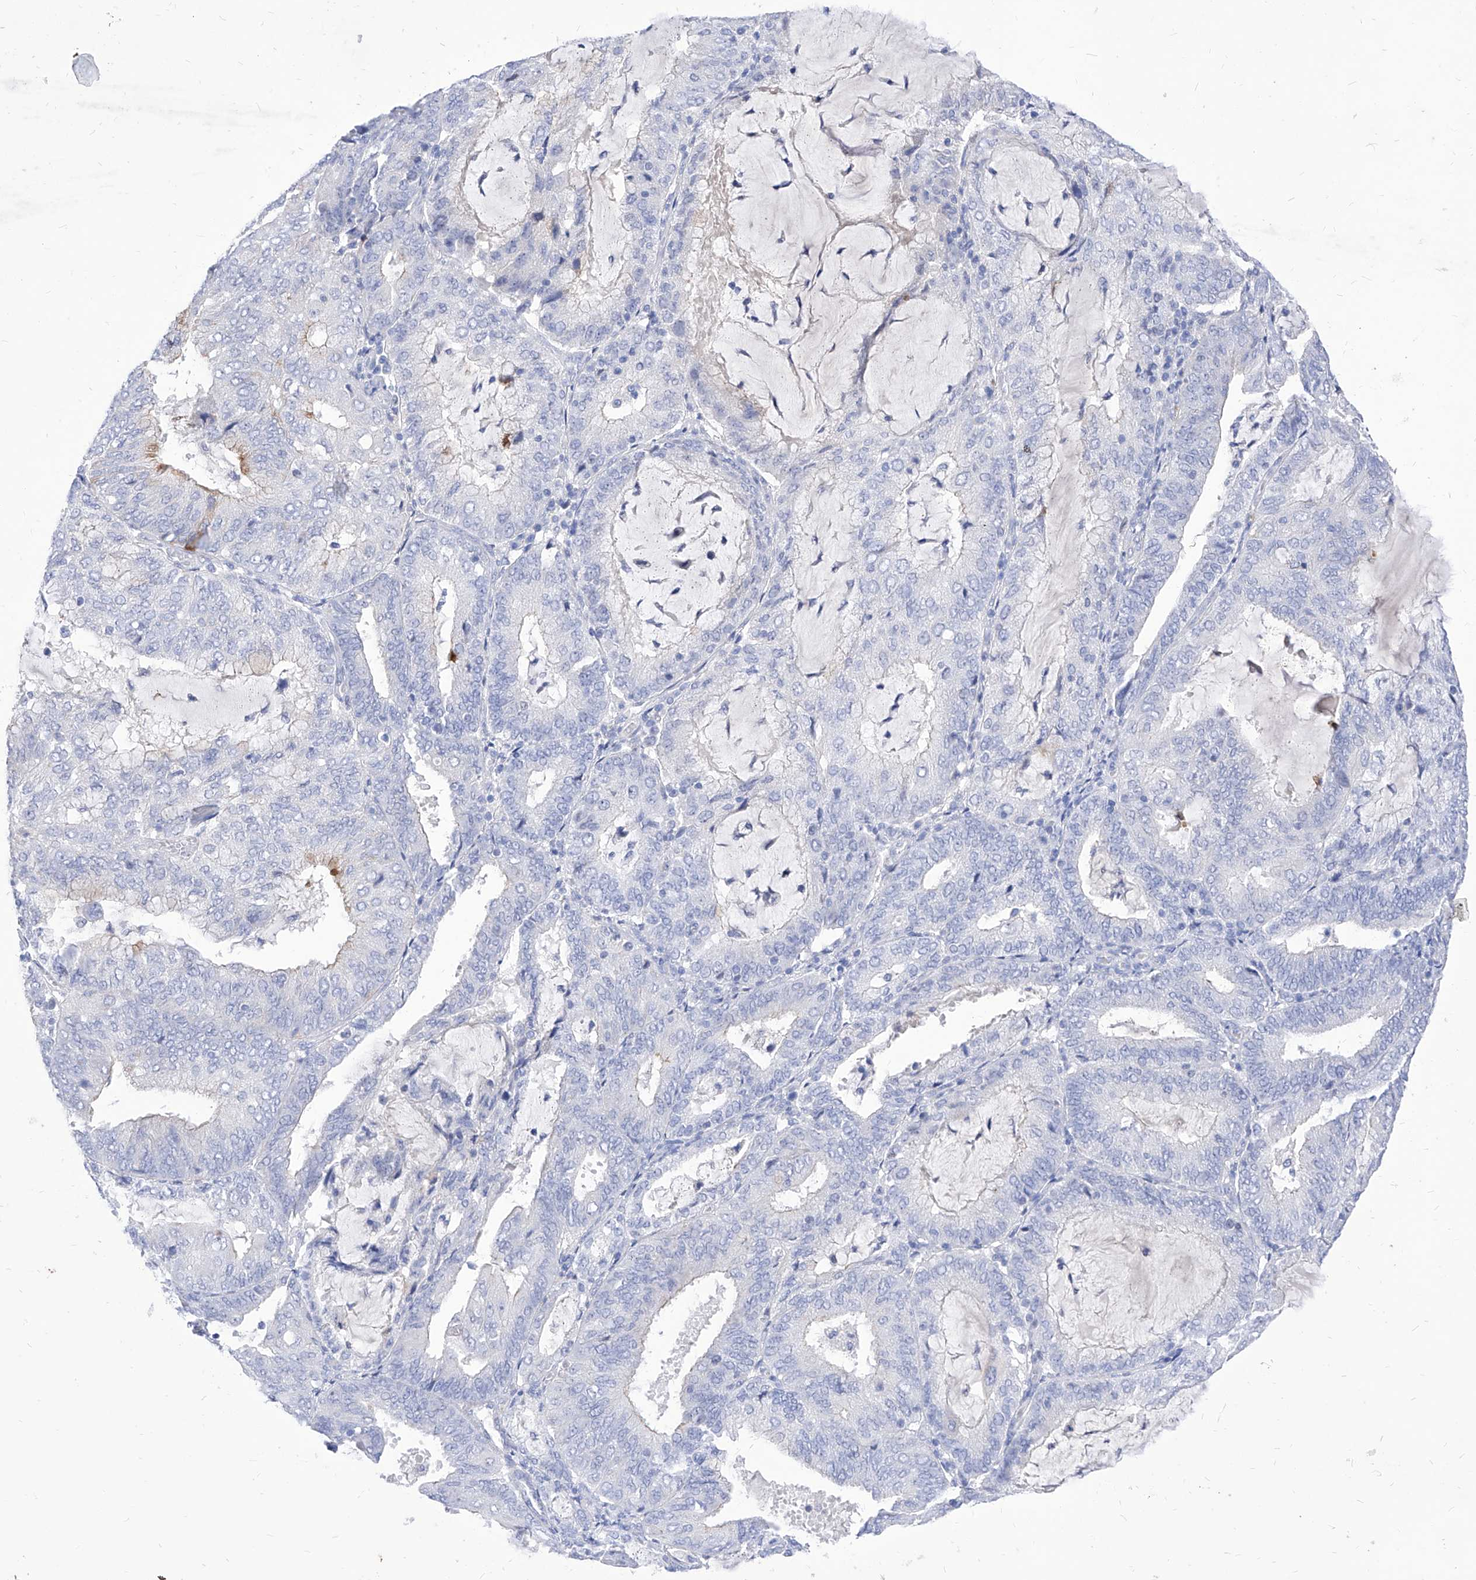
{"staining": {"intensity": "negative", "quantity": "none", "location": "none"}, "tissue": "endometrial cancer", "cell_type": "Tumor cells", "image_type": "cancer", "snomed": [{"axis": "morphology", "description": "Adenocarcinoma, NOS"}, {"axis": "topography", "description": "Endometrium"}], "caption": "DAB immunohistochemical staining of endometrial cancer (adenocarcinoma) shows no significant expression in tumor cells.", "gene": "VAX1", "patient": {"sex": "female", "age": 81}}